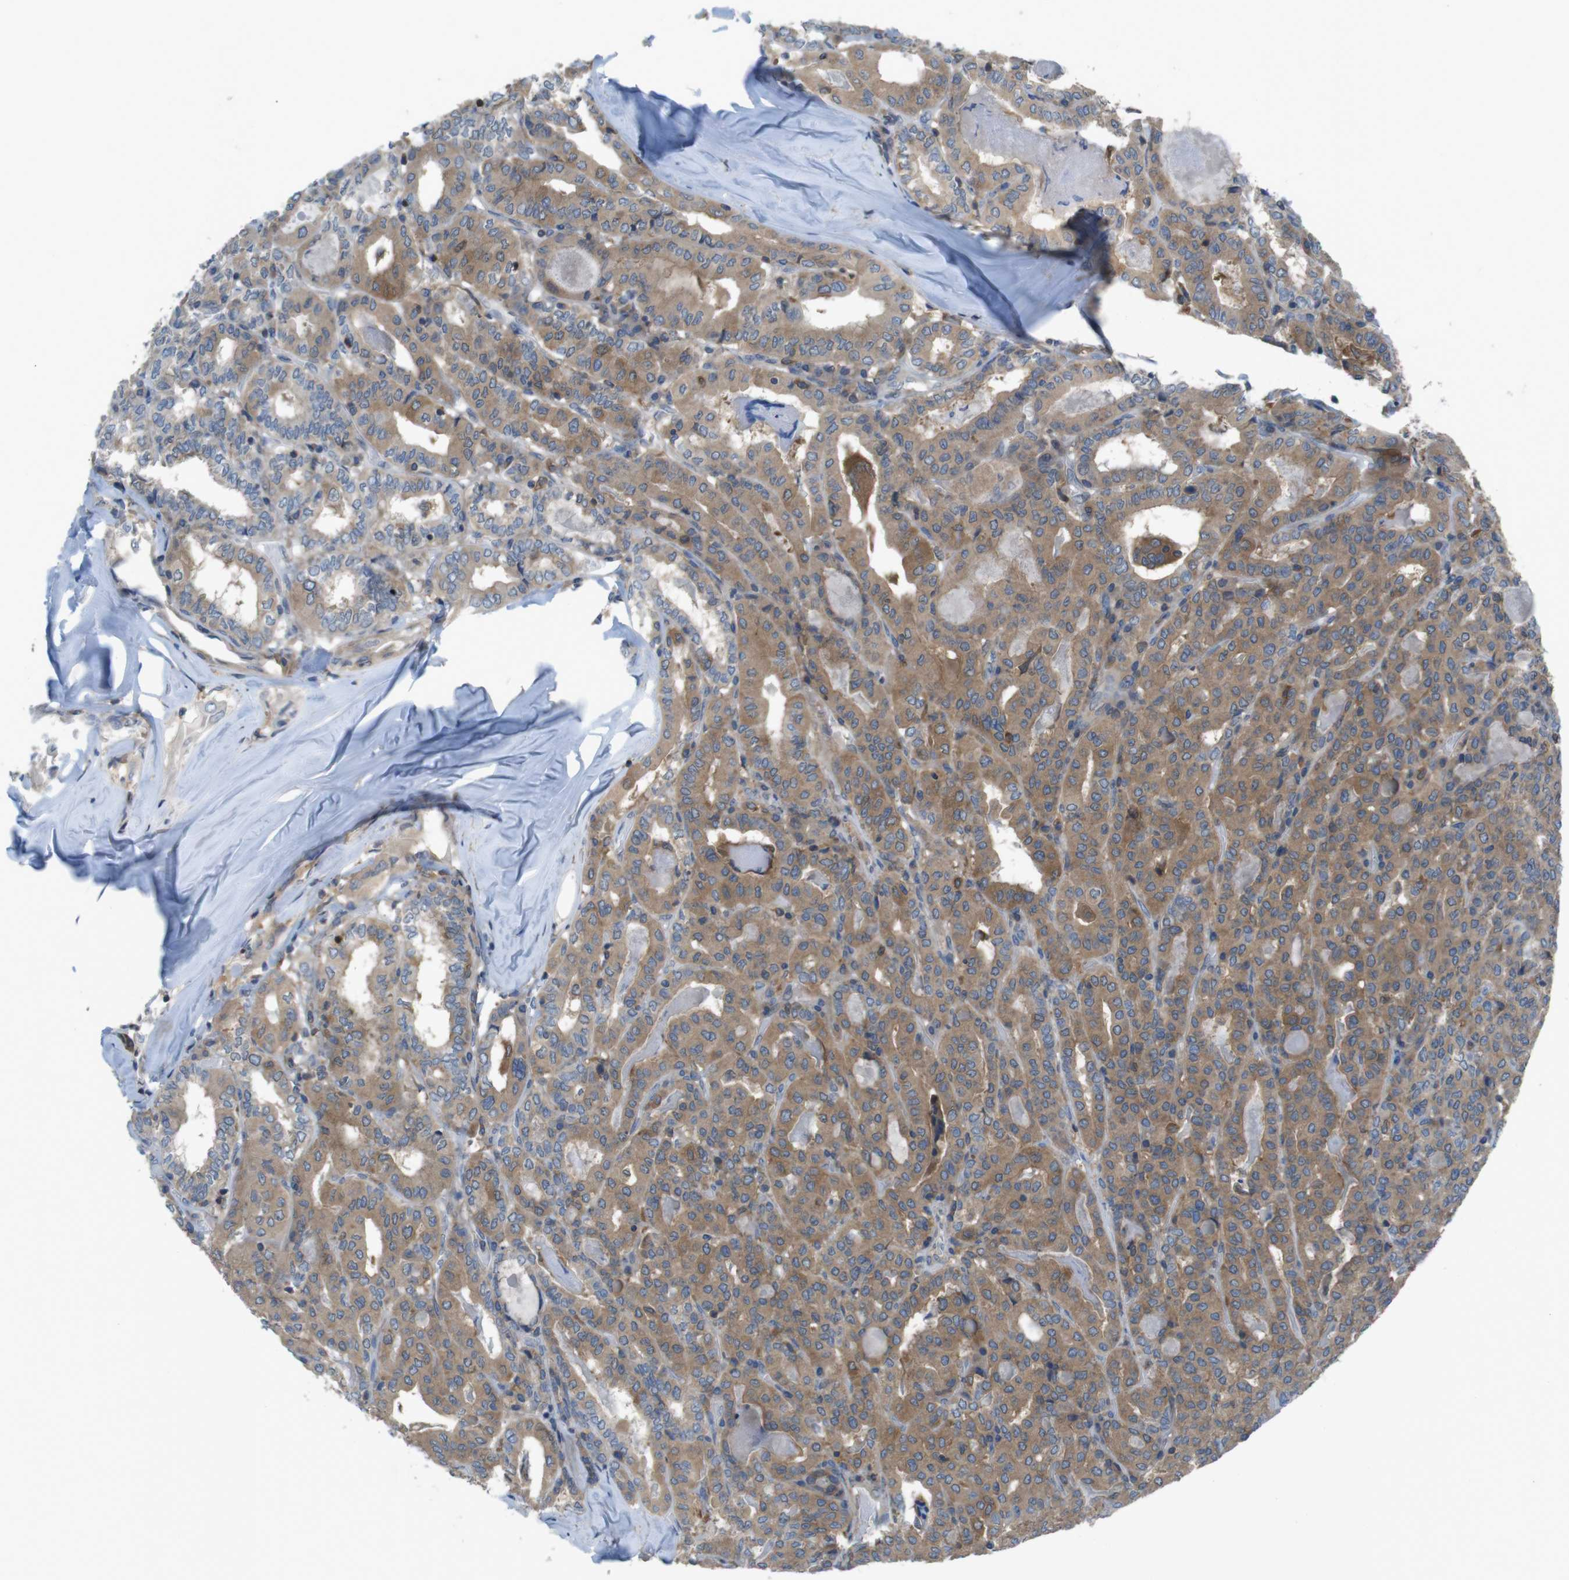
{"staining": {"intensity": "moderate", "quantity": ">75%", "location": "cytoplasmic/membranous"}, "tissue": "thyroid cancer", "cell_type": "Tumor cells", "image_type": "cancer", "snomed": [{"axis": "morphology", "description": "Papillary adenocarcinoma, NOS"}, {"axis": "topography", "description": "Thyroid gland"}], "caption": "IHC (DAB (3,3'-diaminobenzidine)) staining of human papillary adenocarcinoma (thyroid) reveals moderate cytoplasmic/membranous protein positivity in approximately >75% of tumor cells. The staining was performed using DAB to visualize the protein expression in brown, while the nuclei were stained in blue with hematoxylin (Magnification: 20x).", "gene": "MTHFD1", "patient": {"sex": "female", "age": 42}}